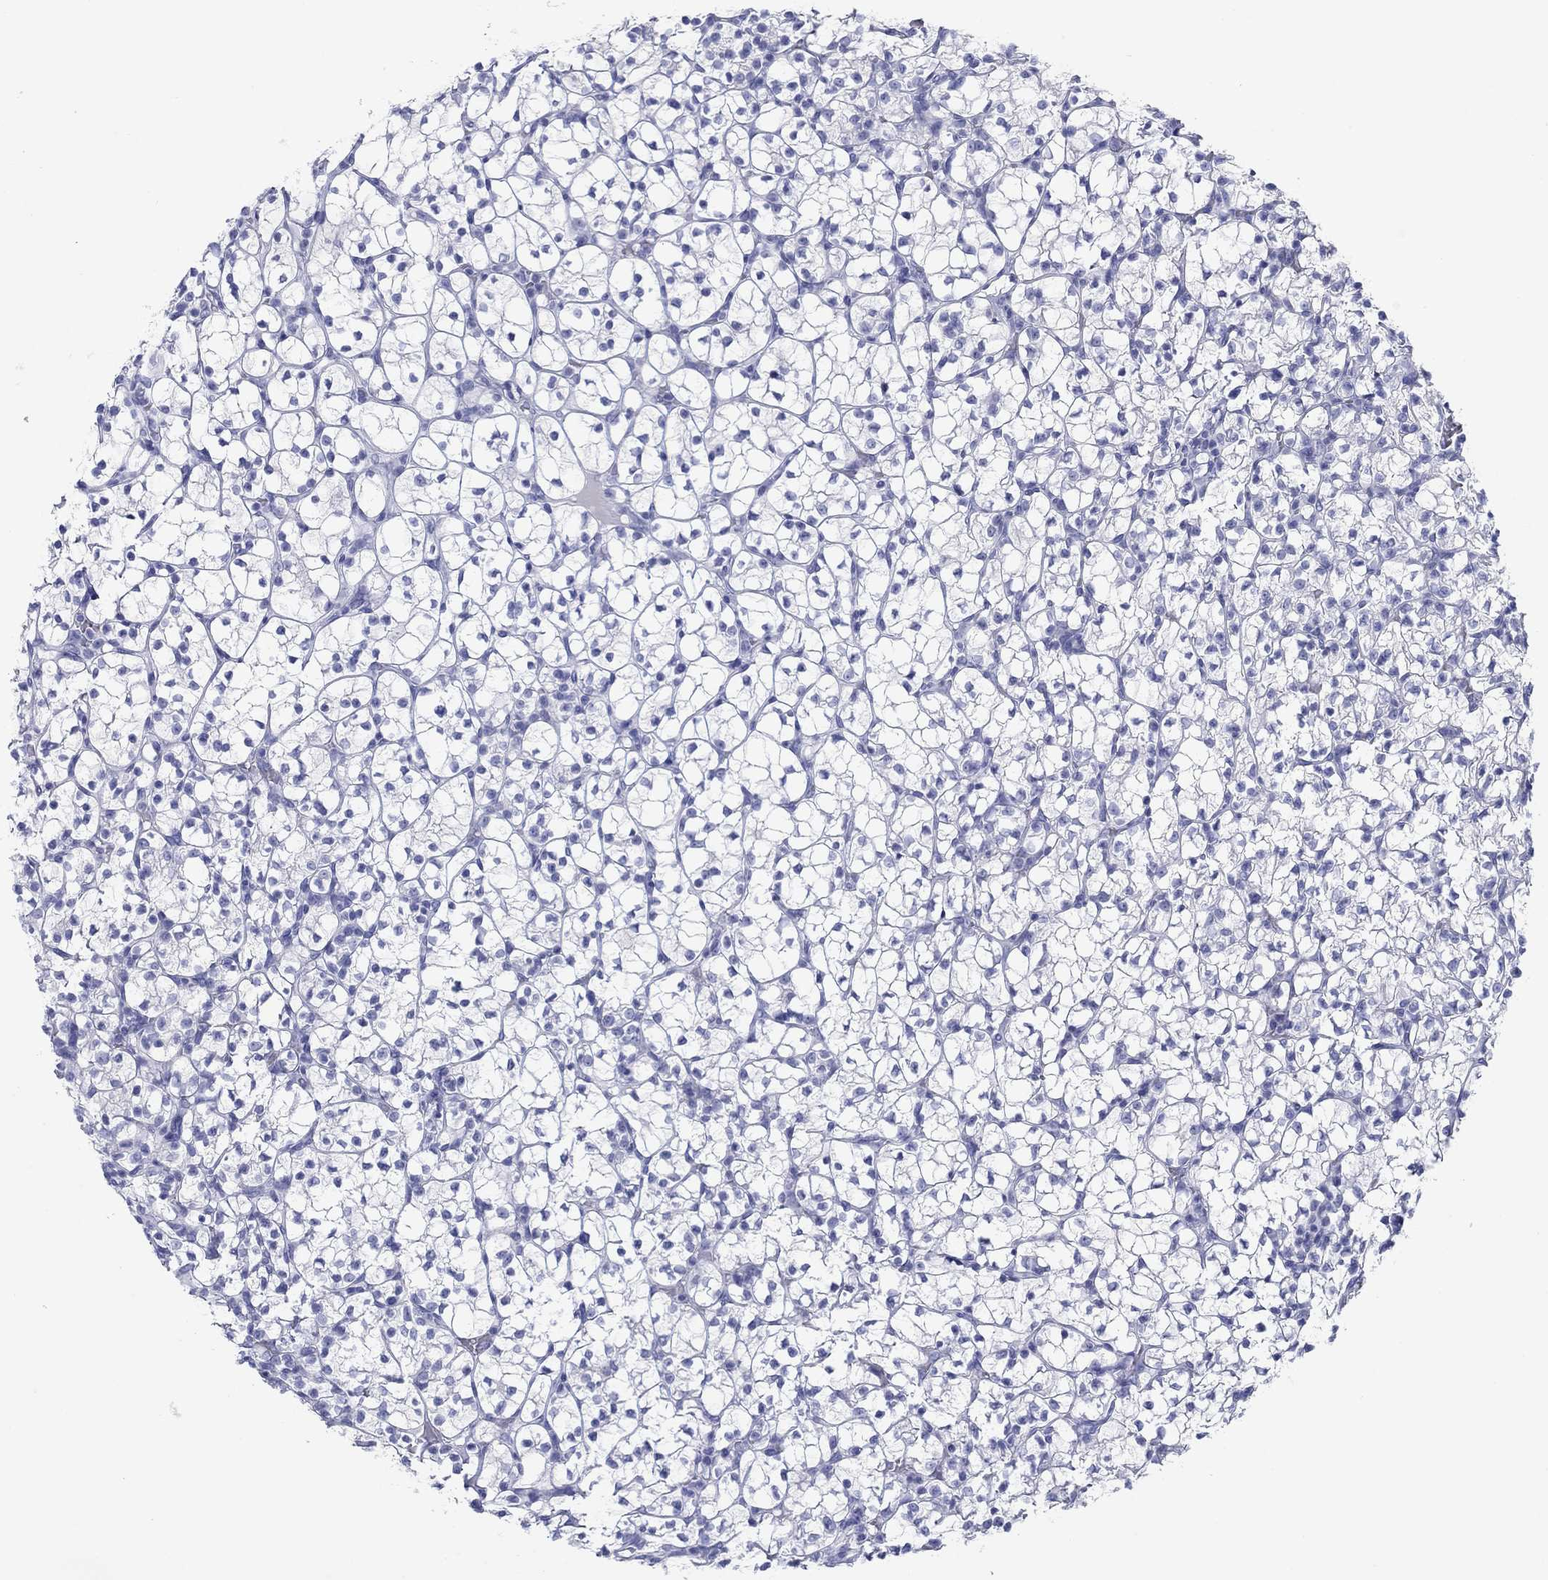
{"staining": {"intensity": "negative", "quantity": "none", "location": "none"}, "tissue": "renal cancer", "cell_type": "Tumor cells", "image_type": "cancer", "snomed": [{"axis": "morphology", "description": "Adenocarcinoma, NOS"}, {"axis": "topography", "description": "Kidney"}], "caption": "Human renal cancer (adenocarcinoma) stained for a protein using immunohistochemistry (IHC) demonstrates no positivity in tumor cells.", "gene": "ATP4A", "patient": {"sex": "female", "age": 89}}